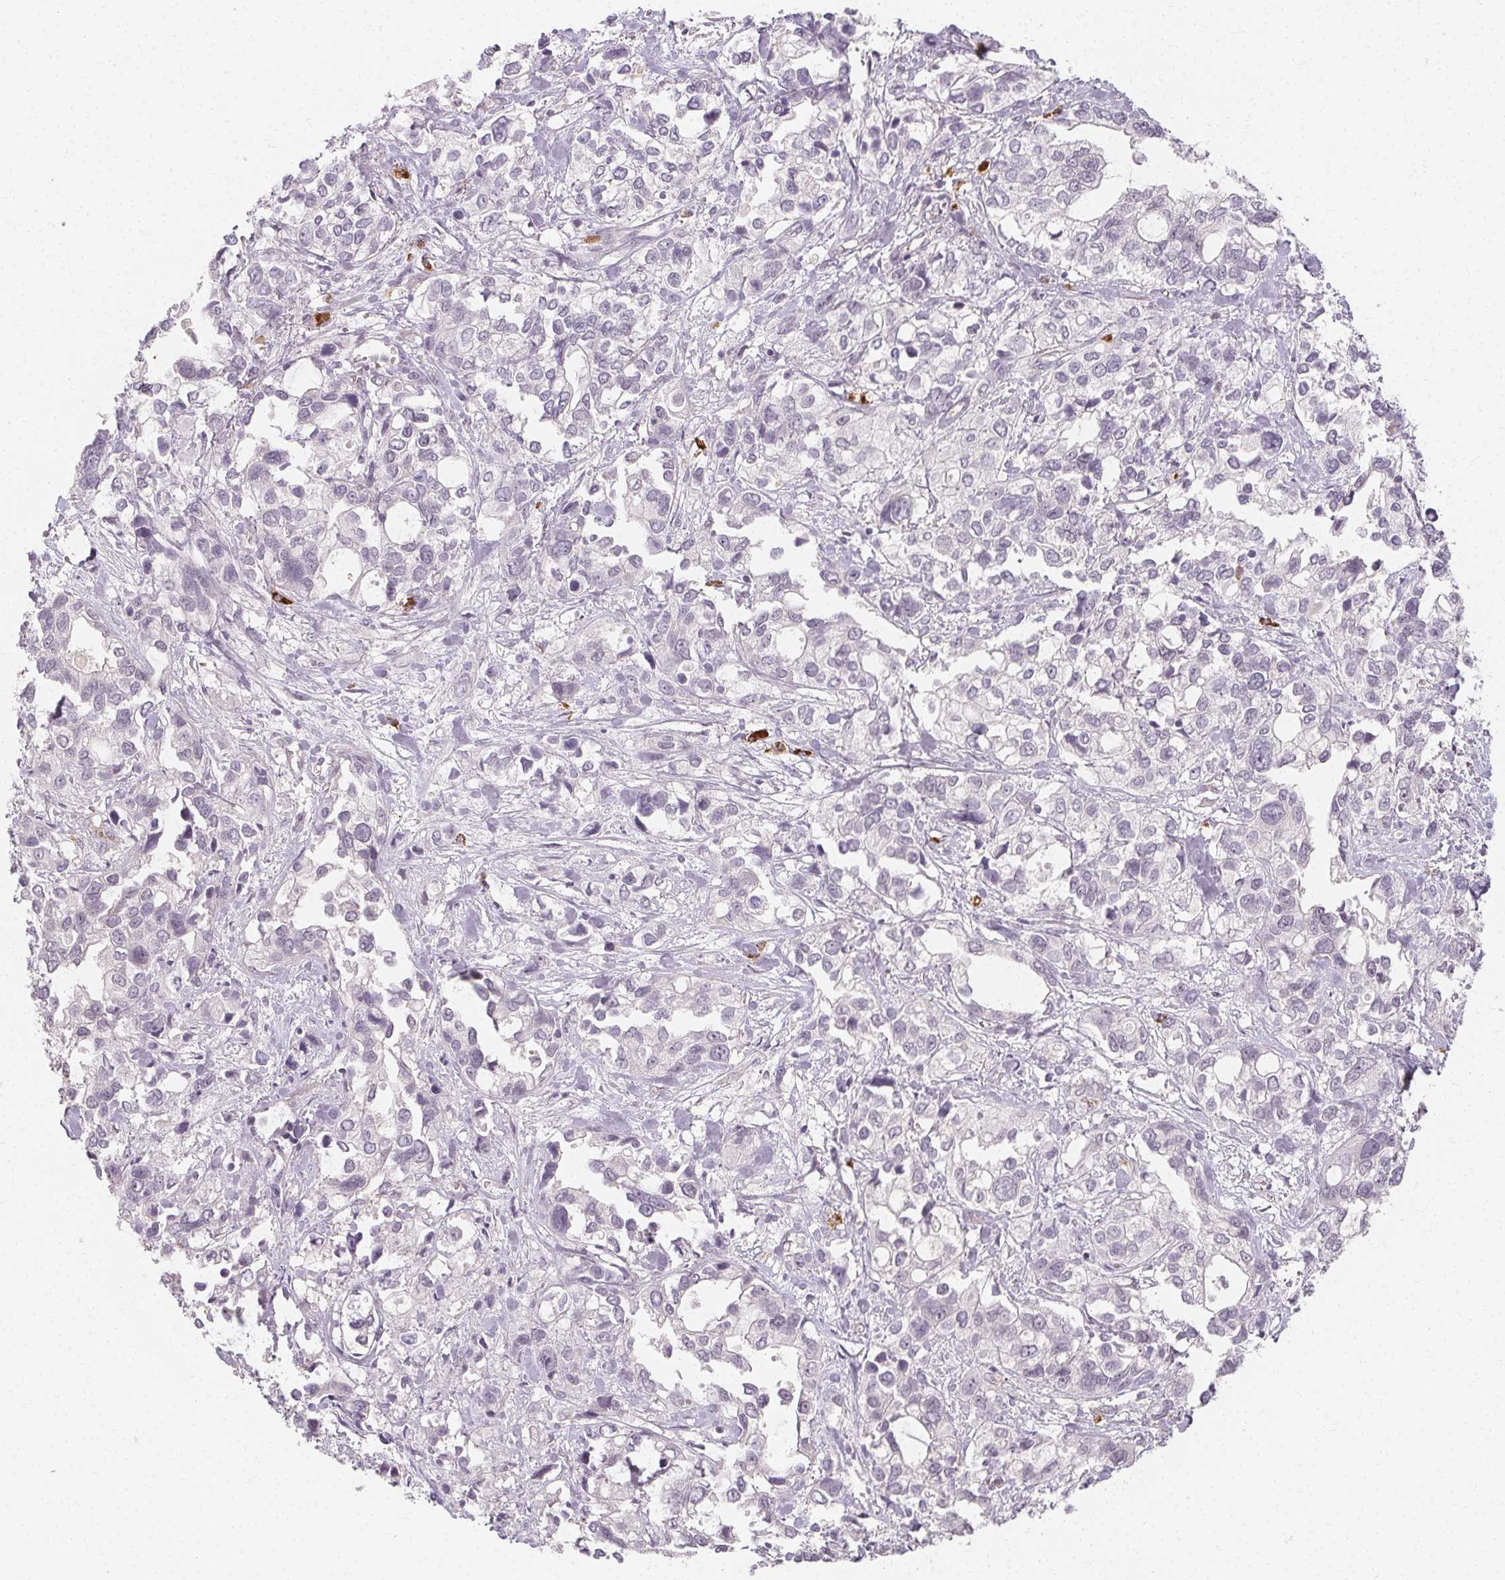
{"staining": {"intensity": "negative", "quantity": "none", "location": "none"}, "tissue": "stomach cancer", "cell_type": "Tumor cells", "image_type": "cancer", "snomed": [{"axis": "morphology", "description": "Adenocarcinoma, NOS"}, {"axis": "topography", "description": "Stomach, upper"}], "caption": "A high-resolution image shows immunohistochemistry staining of adenocarcinoma (stomach), which displays no significant expression in tumor cells. Nuclei are stained in blue.", "gene": "CLCNKB", "patient": {"sex": "female", "age": 81}}